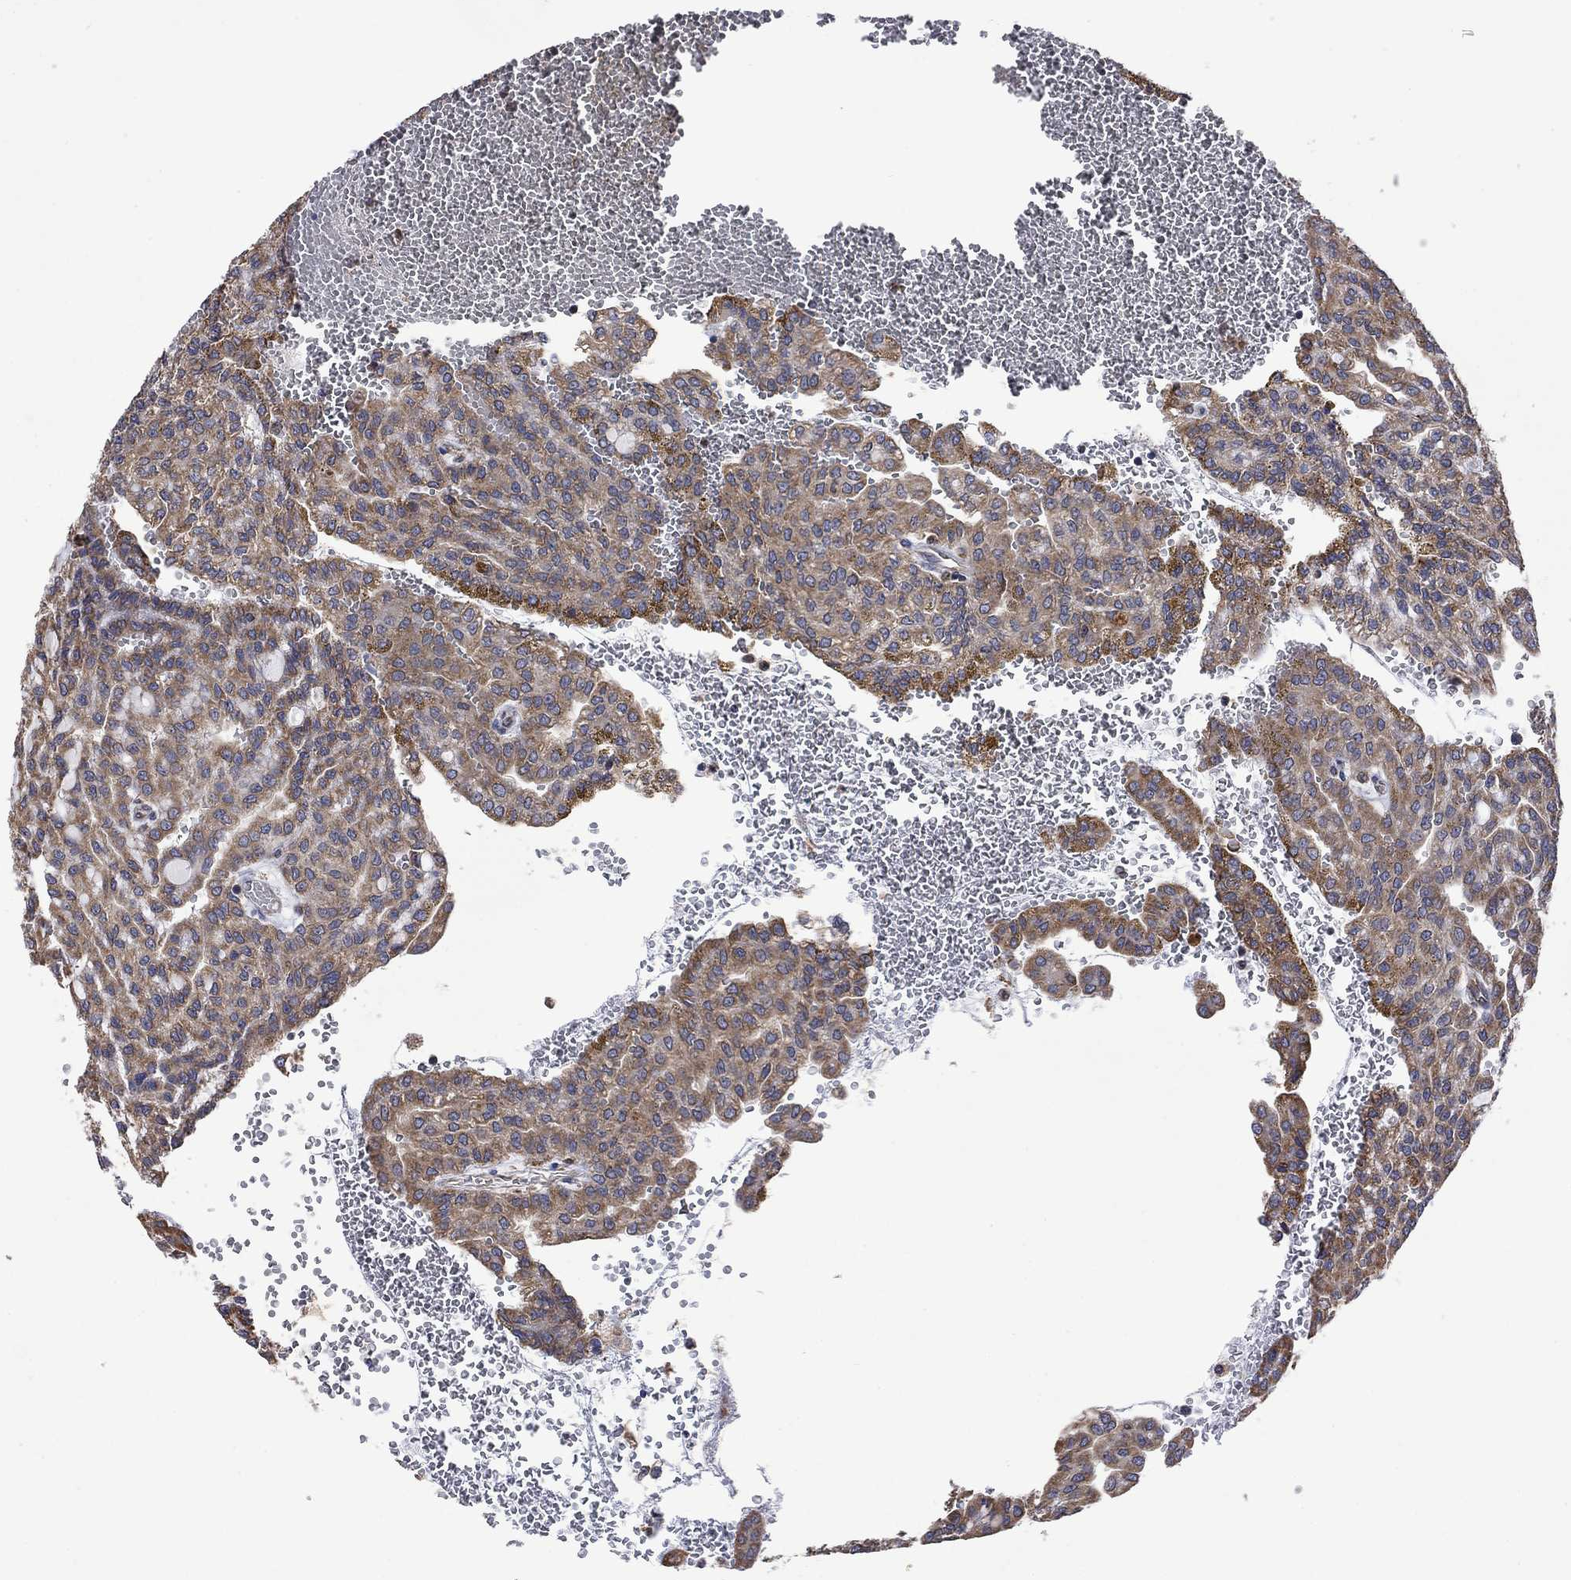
{"staining": {"intensity": "moderate", "quantity": ">75%", "location": "cytoplasmic/membranous"}, "tissue": "renal cancer", "cell_type": "Tumor cells", "image_type": "cancer", "snomed": [{"axis": "morphology", "description": "Adenocarcinoma, NOS"}, {"axis": "topography", "description": "Kidney"}], "caption": "The histopathology image demonstrates immunohistochemical staining of renal adenocarcinoma. There is moderate cytoplasmic/membranous staining is seen in approximately >75% of tumor cells.", "gene": "FURIN", "patient": {"sex": "male", "age": 63}}